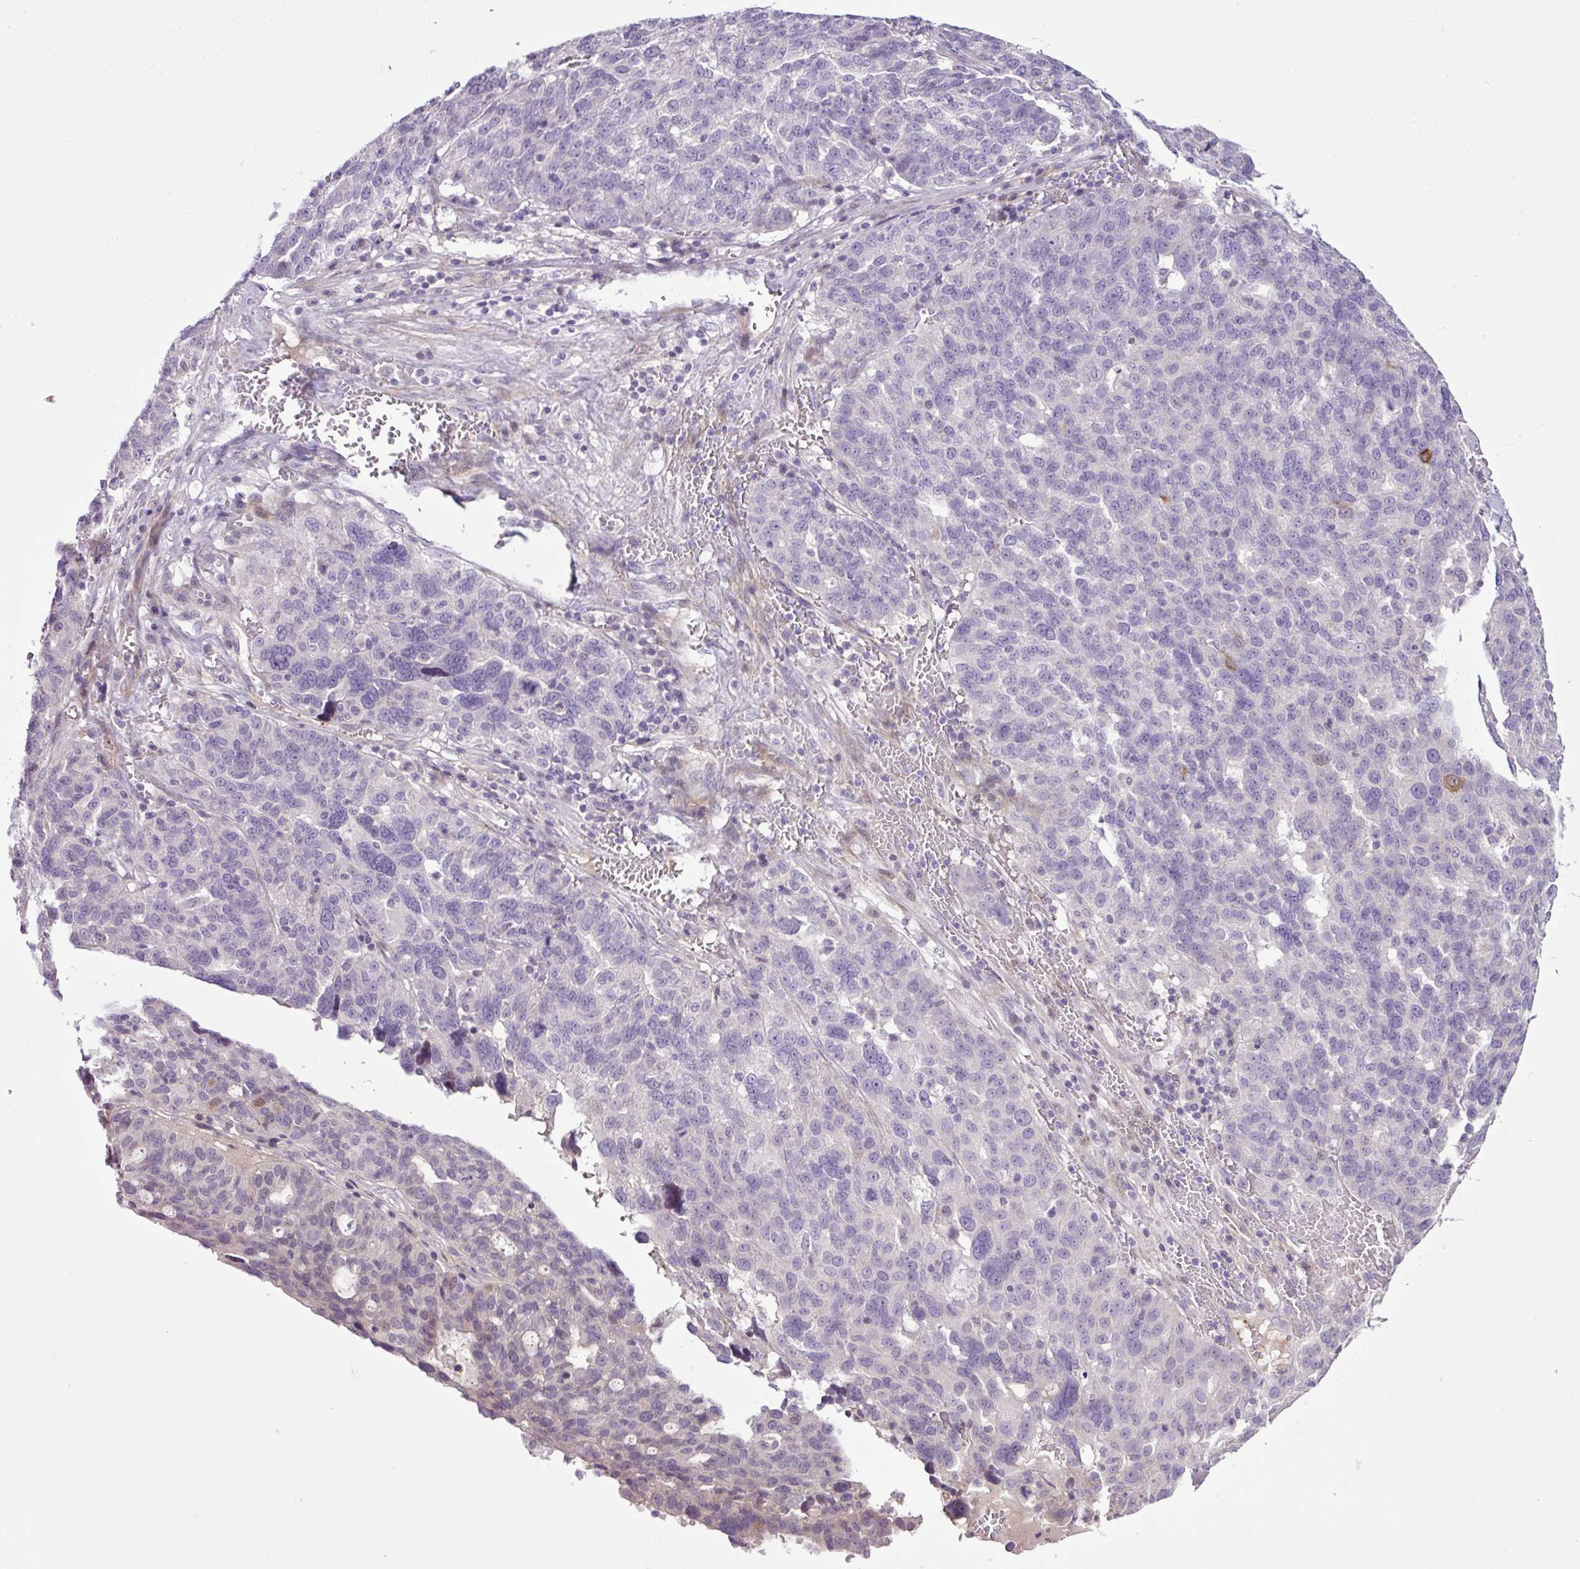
{"staining": {"intensity": "negative", "quantity": "none", "location": "none"}, "tissue": "ovarian cancer", "cell_type": "Tumor cells", "image_type": "cancer", "snomed": [{"axis": "morphology", "description": "Cystadenocarcinoma, serous, NOS"}, {"axis": "topography", "description": "Ovary"}], "caption": "This image is of ovarian serous cystadenocarcinoma stained with IHC to label a protein in brown with the nuclei are counter-stained blue. There is no positivity in tumor cells.", "gene": "DNAJB13", "patient": {"sex": "female", "age": 59}}